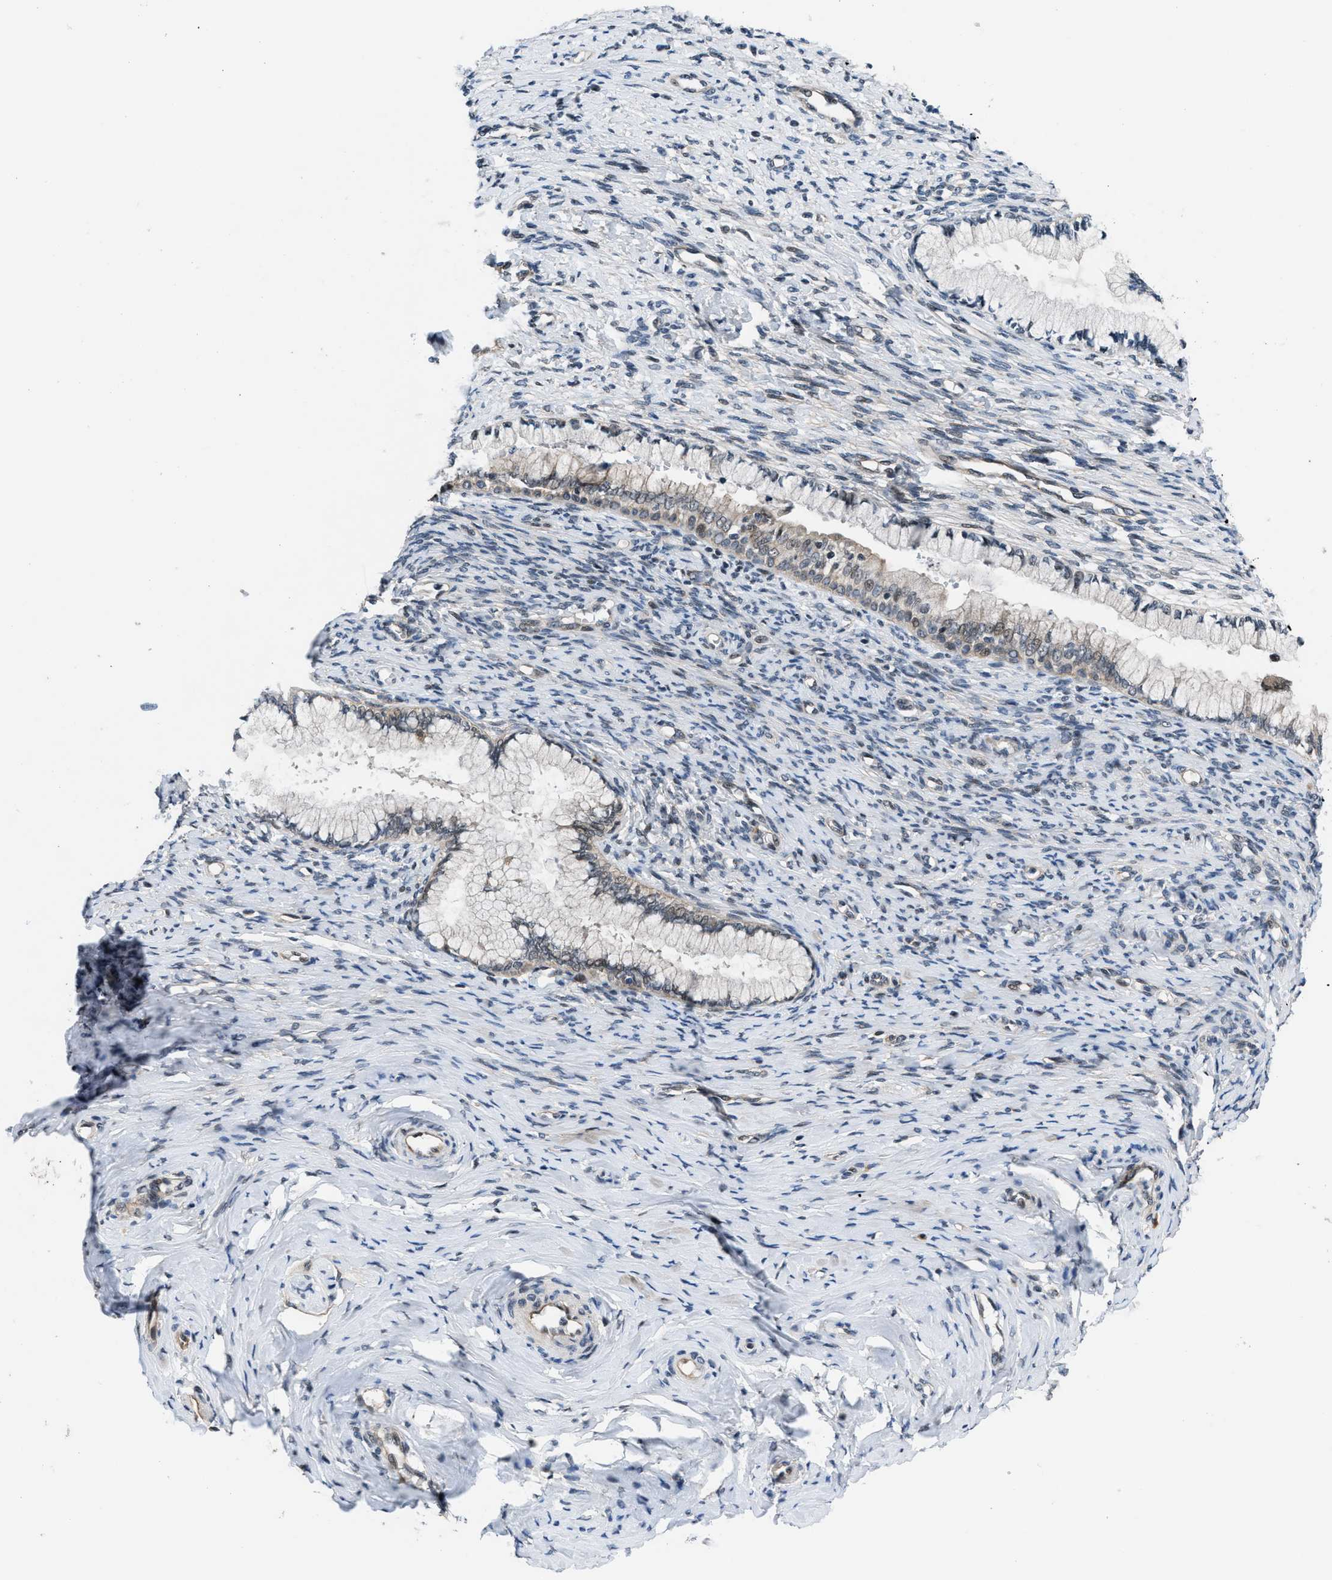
{"staining": {"intensity": "weak", "quantity": "<25%", "location": "nuclear"}, "tissue": "cervical cancer", "cell_type": "Tumor cells", "image_type": "cancer", "snomed": [{"axis": "morphology", "description": "Squamous cell carcinoma, NOS"}, {"axis": "topography", "description": "Cervix"}], "caption": "Immunohistochemical staining of cervical cancer (squamous cell carcinoma) exhibits no significant staining in tumor cells.", "gene": "SETD5", "patient": {"sex": "female", "age": 63}}